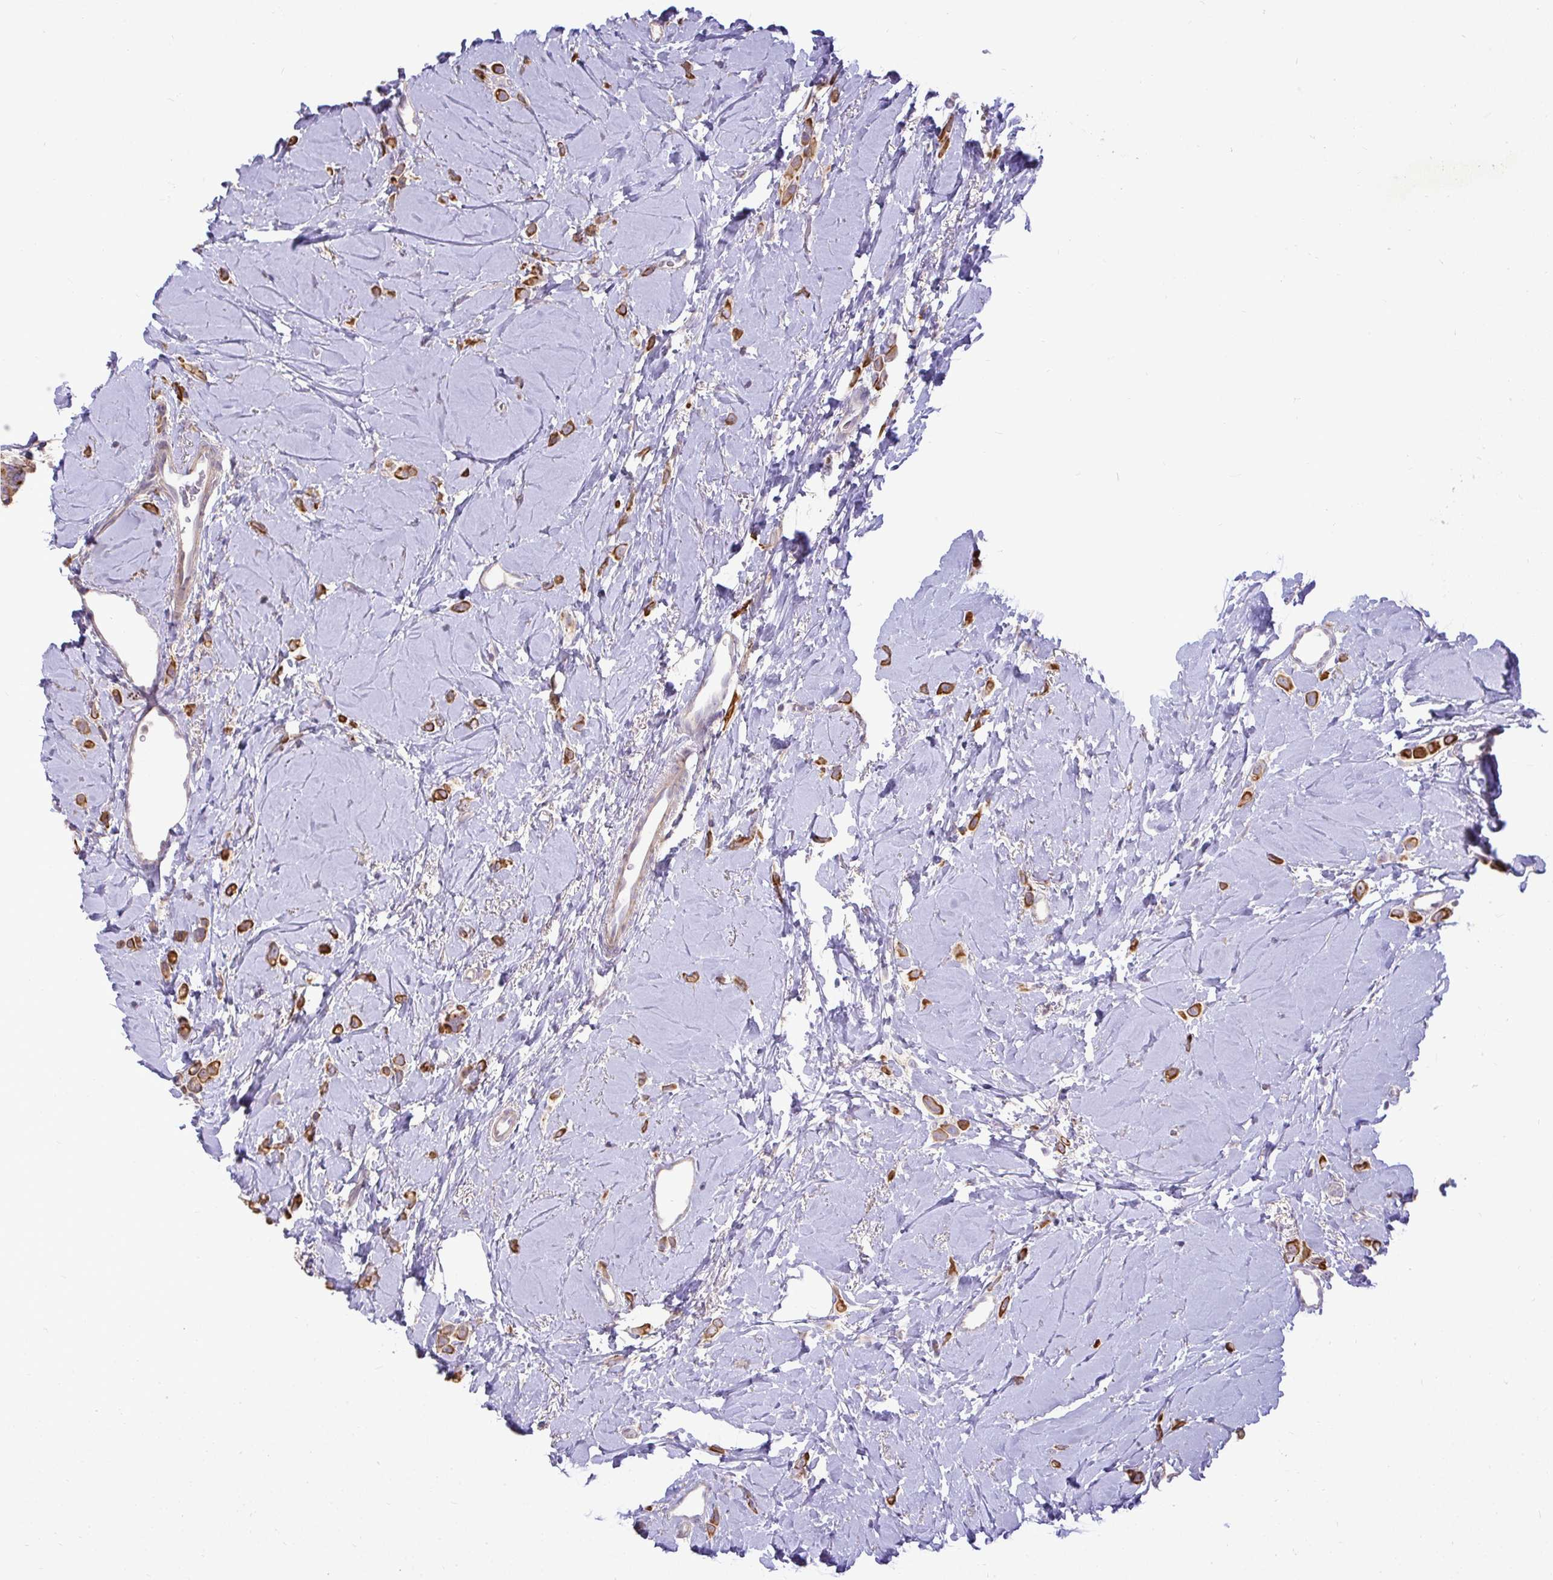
{"staining": {"intensity": "strong", "quantity": ">75%", "location": "cytoplasmic/membranous"}, "tissue": "breast cancer", "cell_type": "Tumor cells", "image_type": "cancer", "snomed": [{"axis": "morphology", "description": "Lobular carcinoma"}, {"axis": "topography", "description": "Breast"}], "caption": "Strong cytoplasmic/membranous expression for a protein is appreciated in about >75% of tumor cells of breast lobular carcinoma using immunohistochemistry (IHC).", "gene": "STRIP1", "patient": {"sex": "female", "age": 66}}